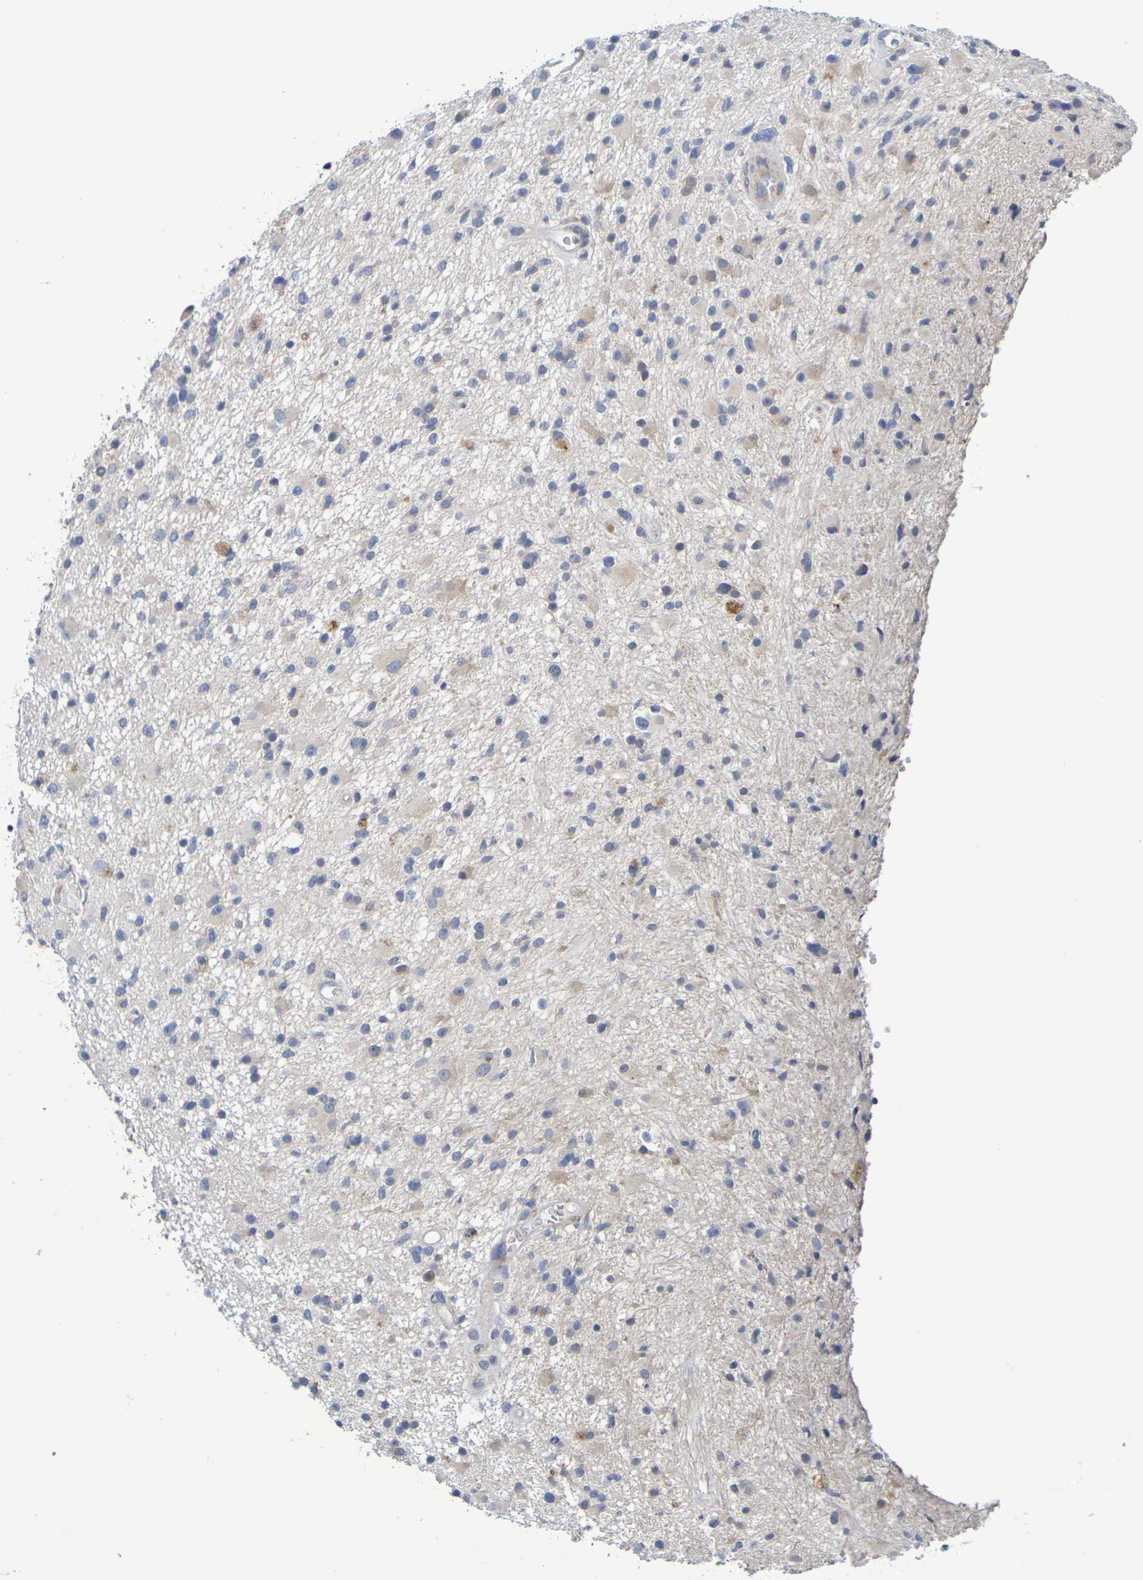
{"staining": {"intensity": "negative", "quantity": "none", "location": "none"}, "tissue": "glioma", "cell_type": "Tumor cells", "image_type": "cancer", "snomed": [{"axis": "morphology", "description": "Glioma, malignant, High grade"}, {"axis": "topography", "description": "Brain"}], "caption": "DAB immunohistochemical staining of human malignant glioma (high-grade) shows no significant staining in tumor cells.", "gene": "SDC4", "patient": {"sex": "male", "age": 33}}